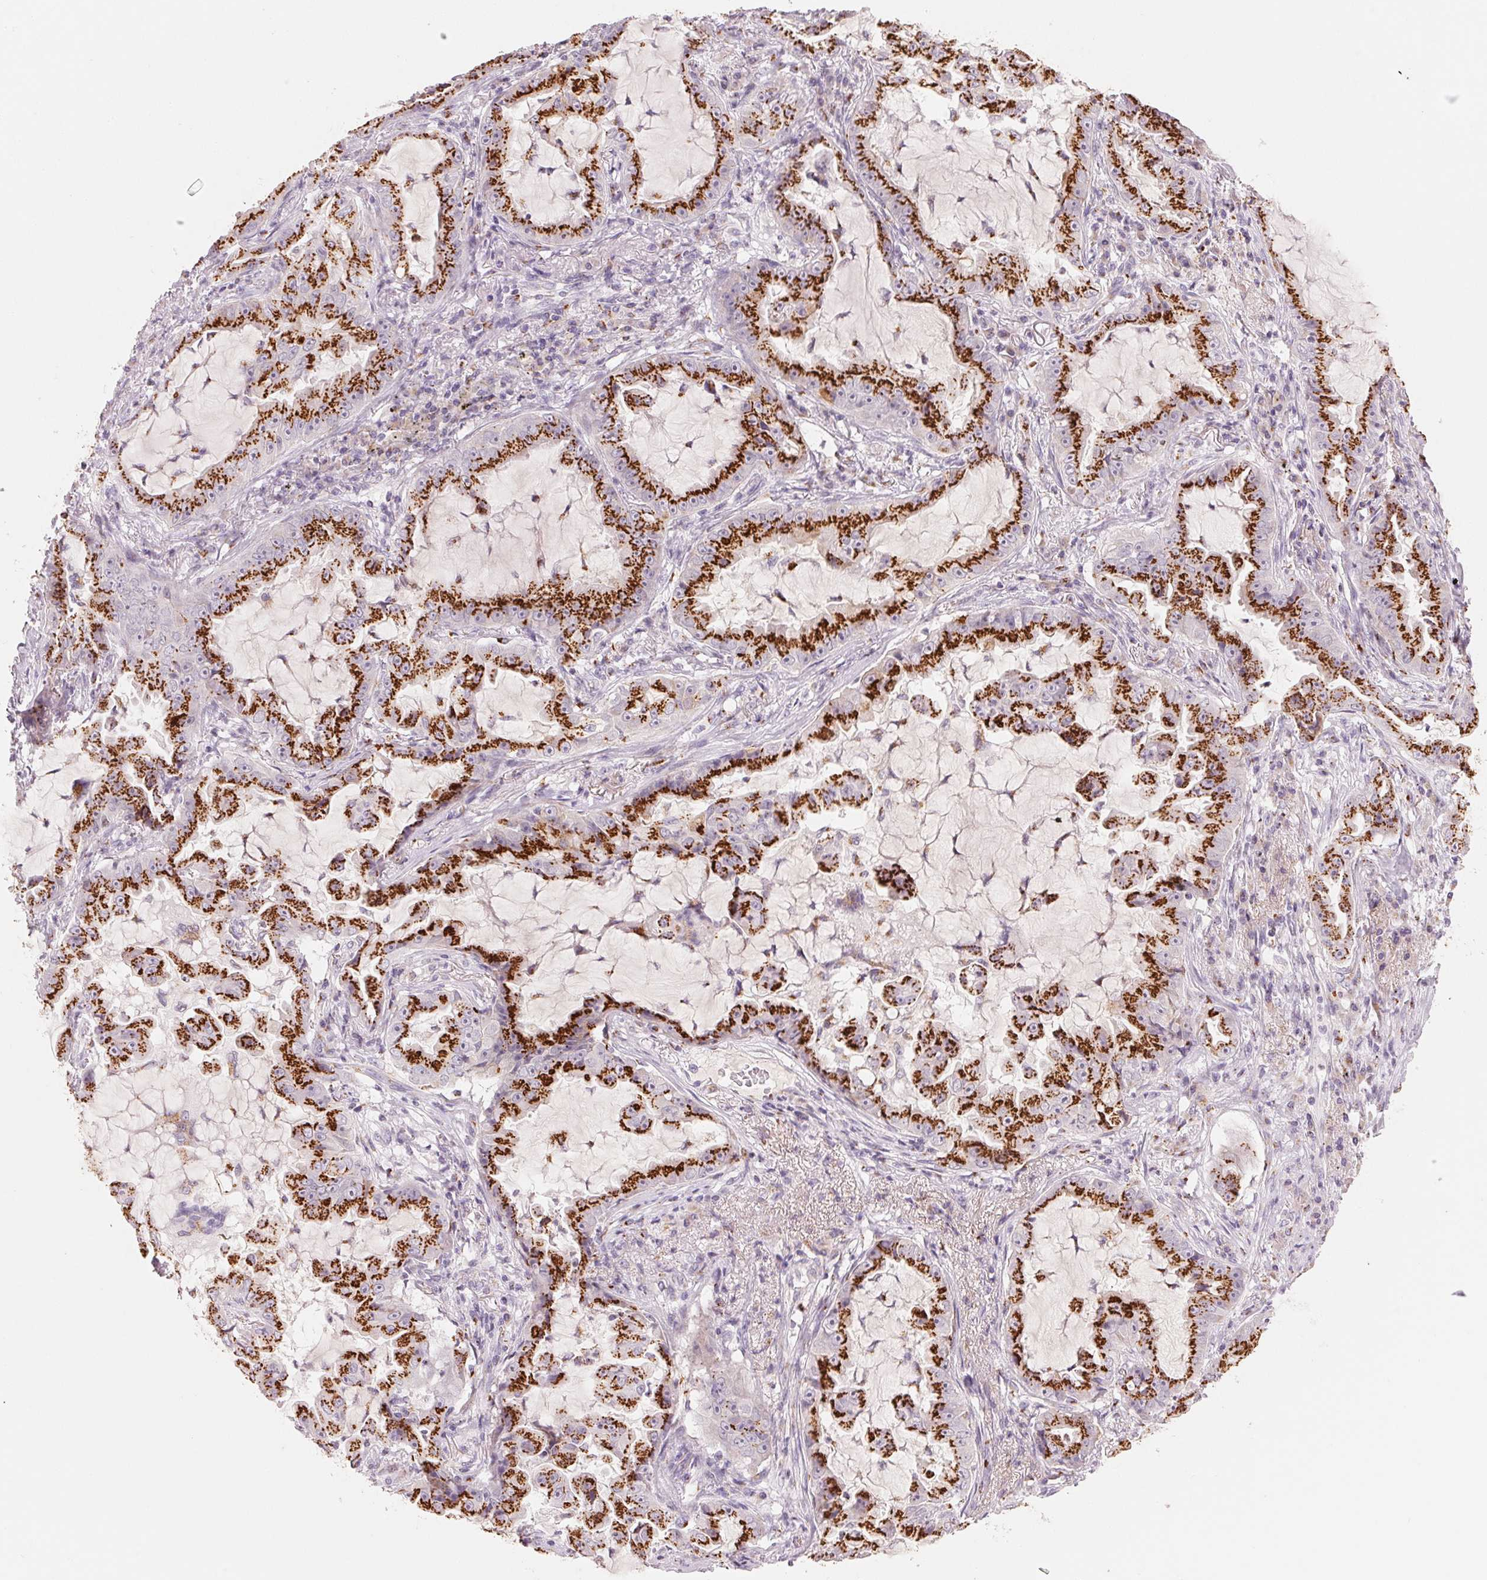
{"staining": {"intensity": "strong", "quantity": ">75%", "location": "cytoplasmic/membranous"}, "tissue": "lung cancer", "cell_type": "Tumor cells", "image_type": "cancer", "snomed": [{"axis": "morphology", "description": "Adenocarcinoma, NOS"}, {"axis": "topography", "description": "Lung"}], "caption": "Tumor cells show high levels of strong cytoplasmic/membranous positivity in about >75% of cells in adenocarcinoma (lung).", "gene": "GALNT7", "patient": {"sex": "female", "age": 52}}